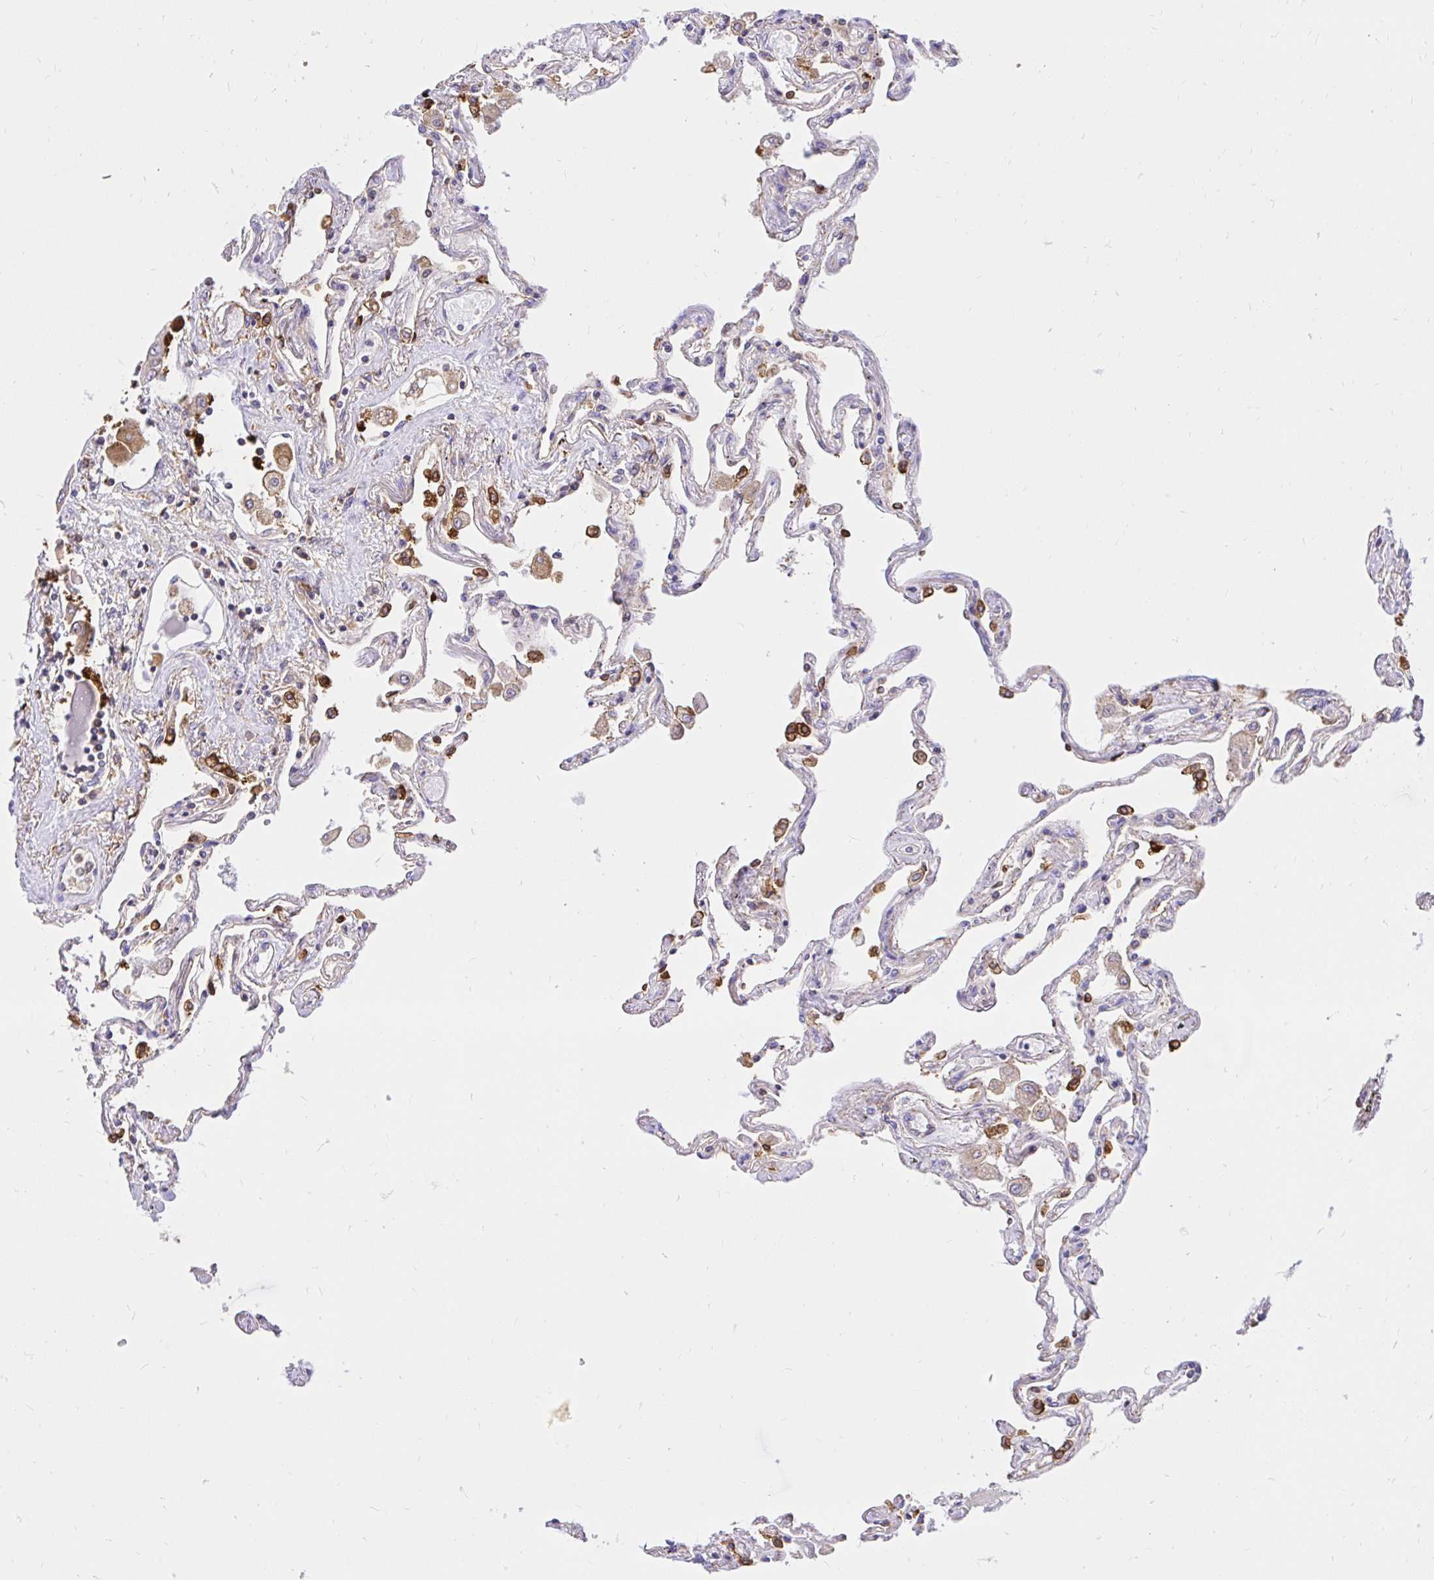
{"staining": {"intensity": "strong", "quantity": "25%-75%", "location": "cytoplasmic/membranous"}, "tissue": "lung", "cell_type": "Alveolar cells", "image_type": "normal", "snomed": [{"axis": "morphology", "description": "Normal tissue, NOS"}, {"axis": "morphology", "description": "Adenocarcinoma, NOS"}, {"axis": "topography", "description": "Cartilage tissue"}, {"axis": "topography", "description": "Lung"}], "caption": "This micrograph reveals immunohistochemistry (IHC) staining of benign human lung, with high strong cytoplasmic/membranous positivity in approximately 25%-75% of alveolar cells.", "gene": "ABCB10", "patient": {"sex": "female", "age": 67}}